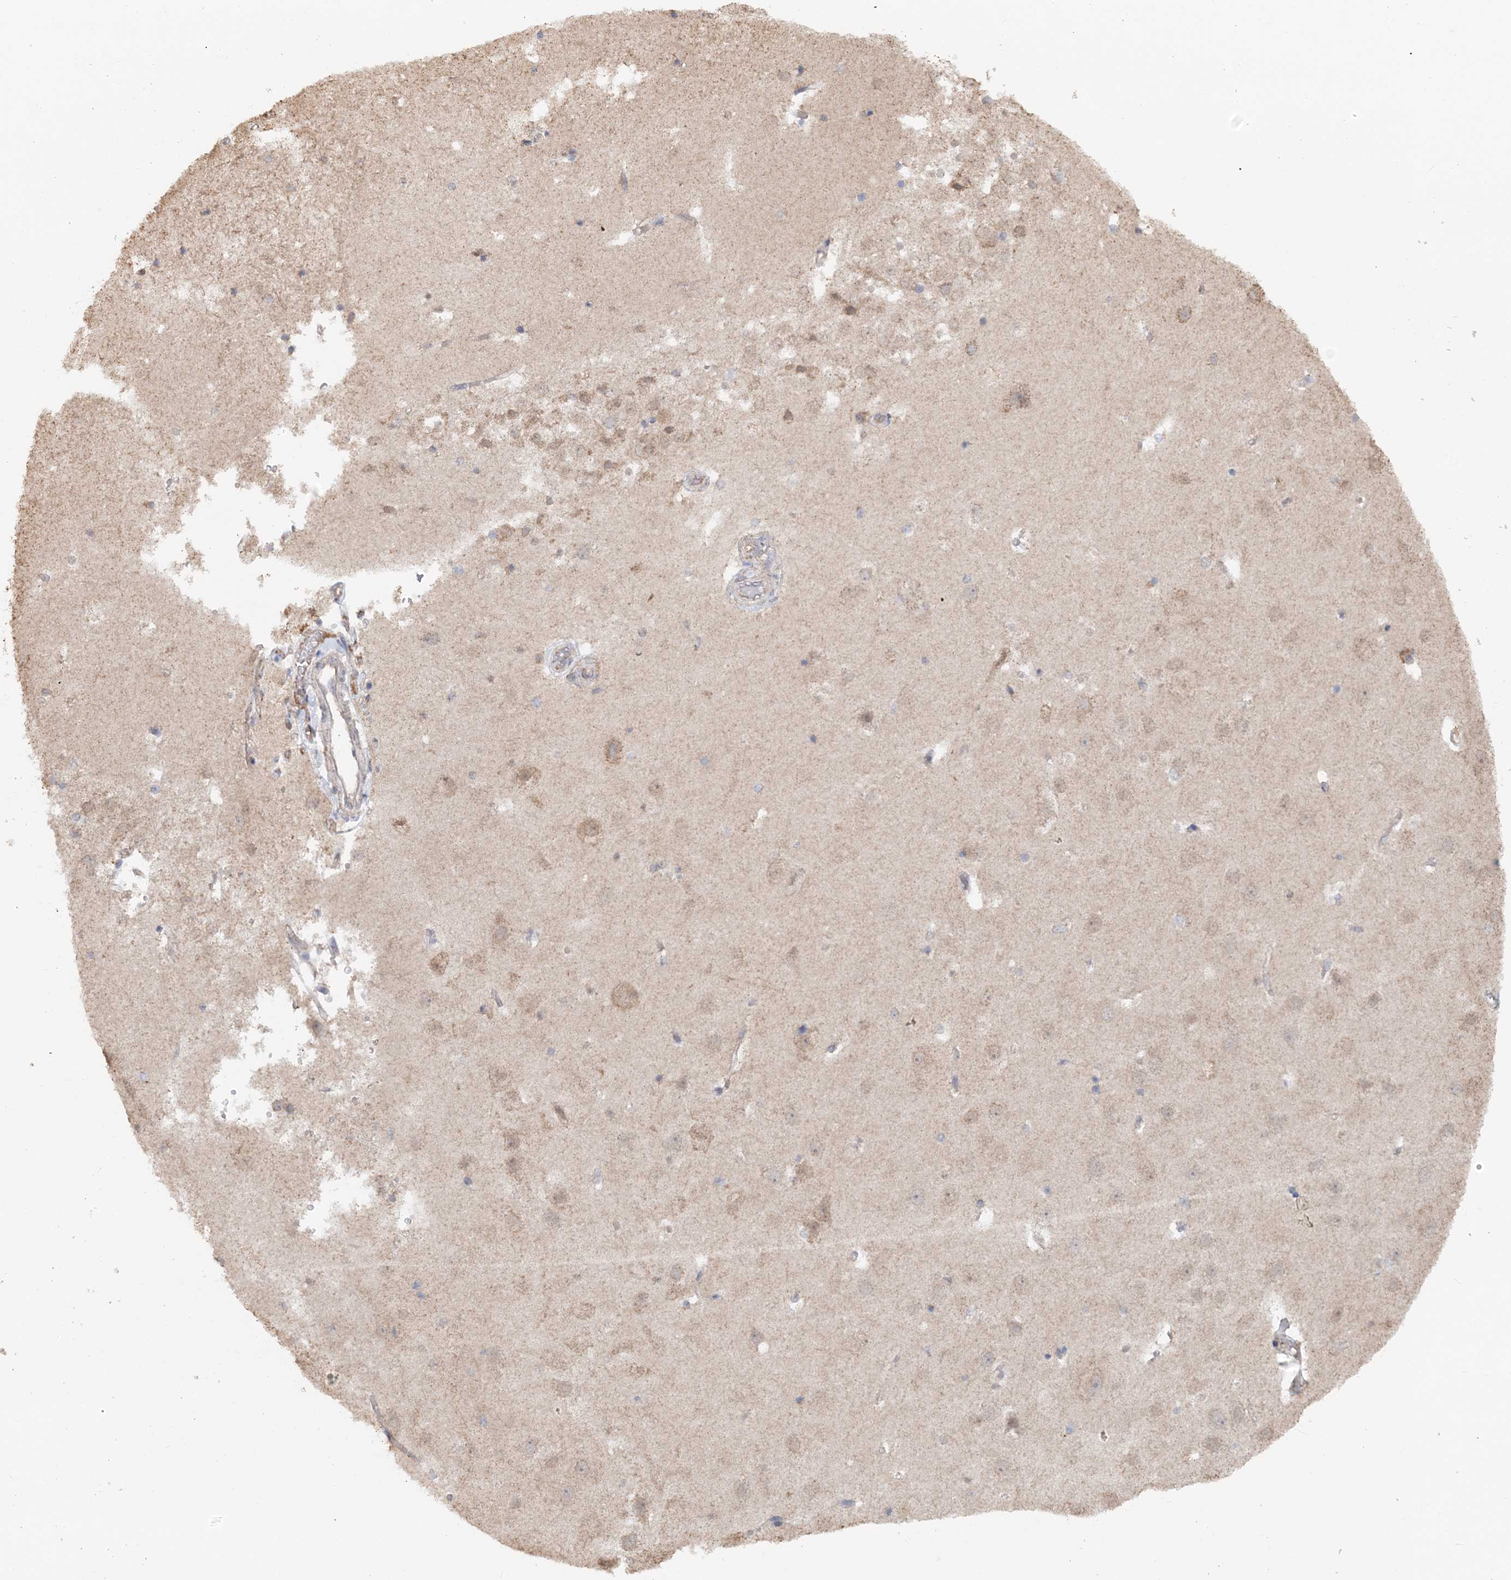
{"staining": {"intensity": "negative", "quantity": "none", "location": "none"}, "tissue": "hippocampus", "cell_type": "Glial cells", "image_type": "normal", "snomed": [{"axis": "morphology", "description": "Normal tissue, NOS"}, {"axis": "topography", "description": "Hippocampus"}], "caption": "Immunohistochemical staining of unremarkable human hippocampus reveals no significant staining in glial cells.", "gene": "FBXO38", "patient": {"sex": "female", "age": 52}}